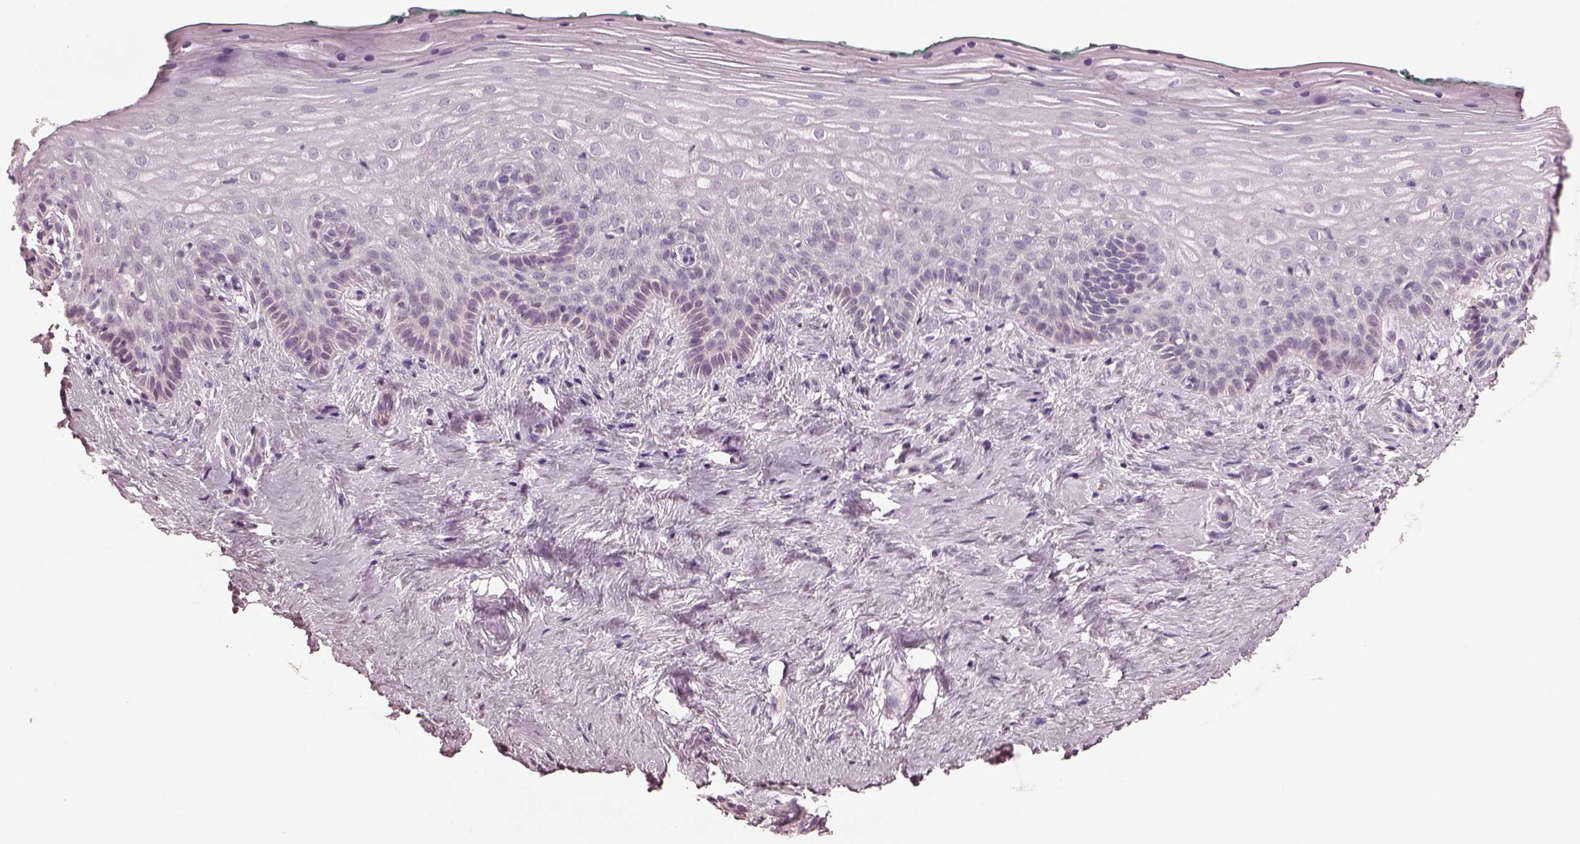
{"staining": {"intensity": "negative", "quantity": "none", "location": "none"}, "tissue": "vagina", "cell_type": "Squamous epithelial cells", "image_type": "normal", "snomed": [{"axis": "morphology", "description": "Normal tissue, NOS"}, {"axis": "topography", "description": "Vagina"}], "caption": "High power microscopy image of an IHC histopathology image of unremarkable vagina, revealing no significant positivity in squamous epithelial cells.", "gene": "EGR4", "patient": {"sex": "female", "age": 45}}